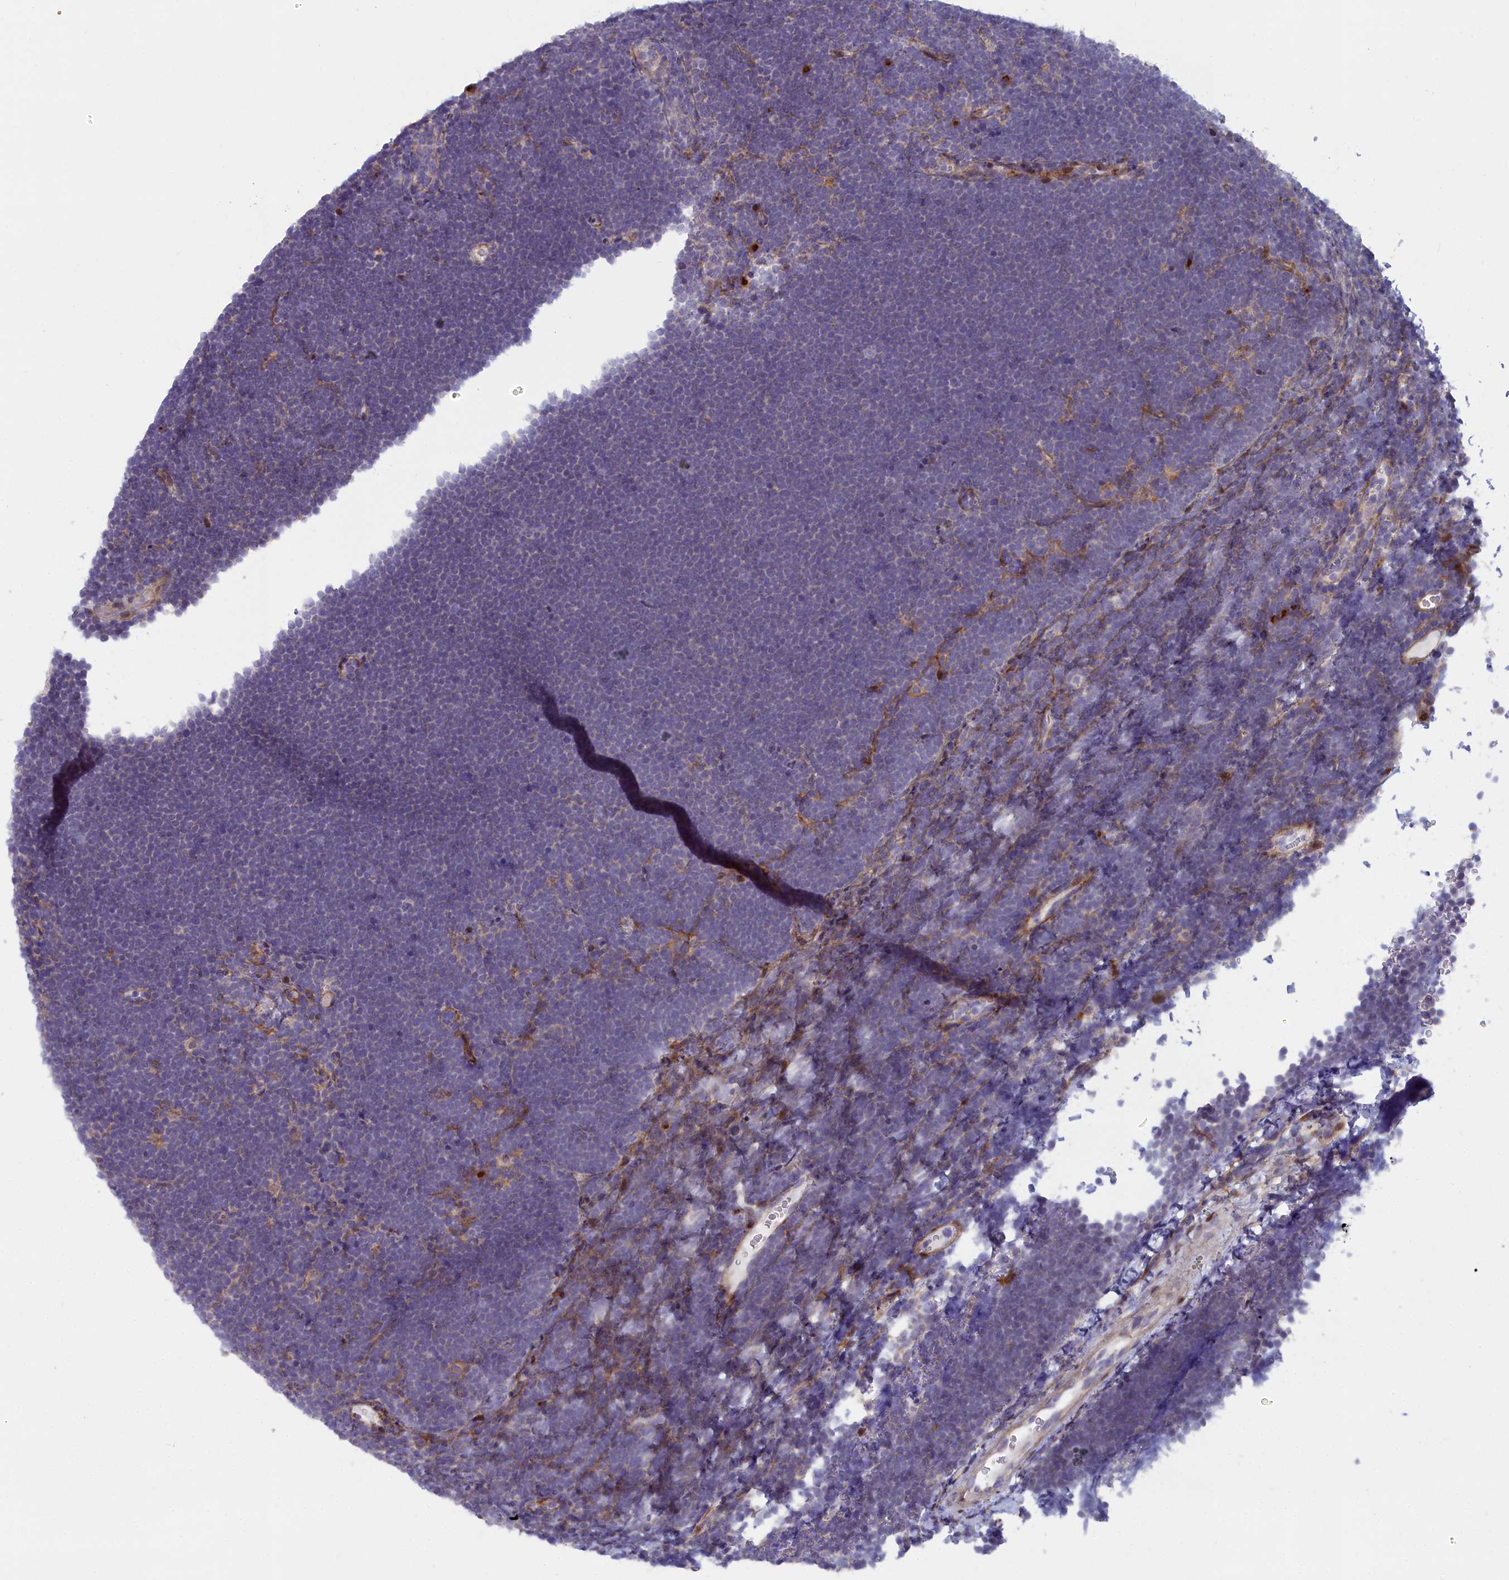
{"staining": {"intensity": "negative", "quantity": "none", "location": "none"}, "tissue": "lymphoma", "cell_type": "Tumor cells", "image_type": "cancer", "snomed": [{"axis": "morphology", "description": "Malignant lymphoma, non-Hodgkin's type, High grade"}, {"axis": "topography", "description": "Lymph node"}], "caption": "Tumor cells show no significant positivity in malignant lymphoma, non-Hodgkin's type (high-grade).", "gene": "B9D2", "patient": {"sex": "male", "age": 13}}